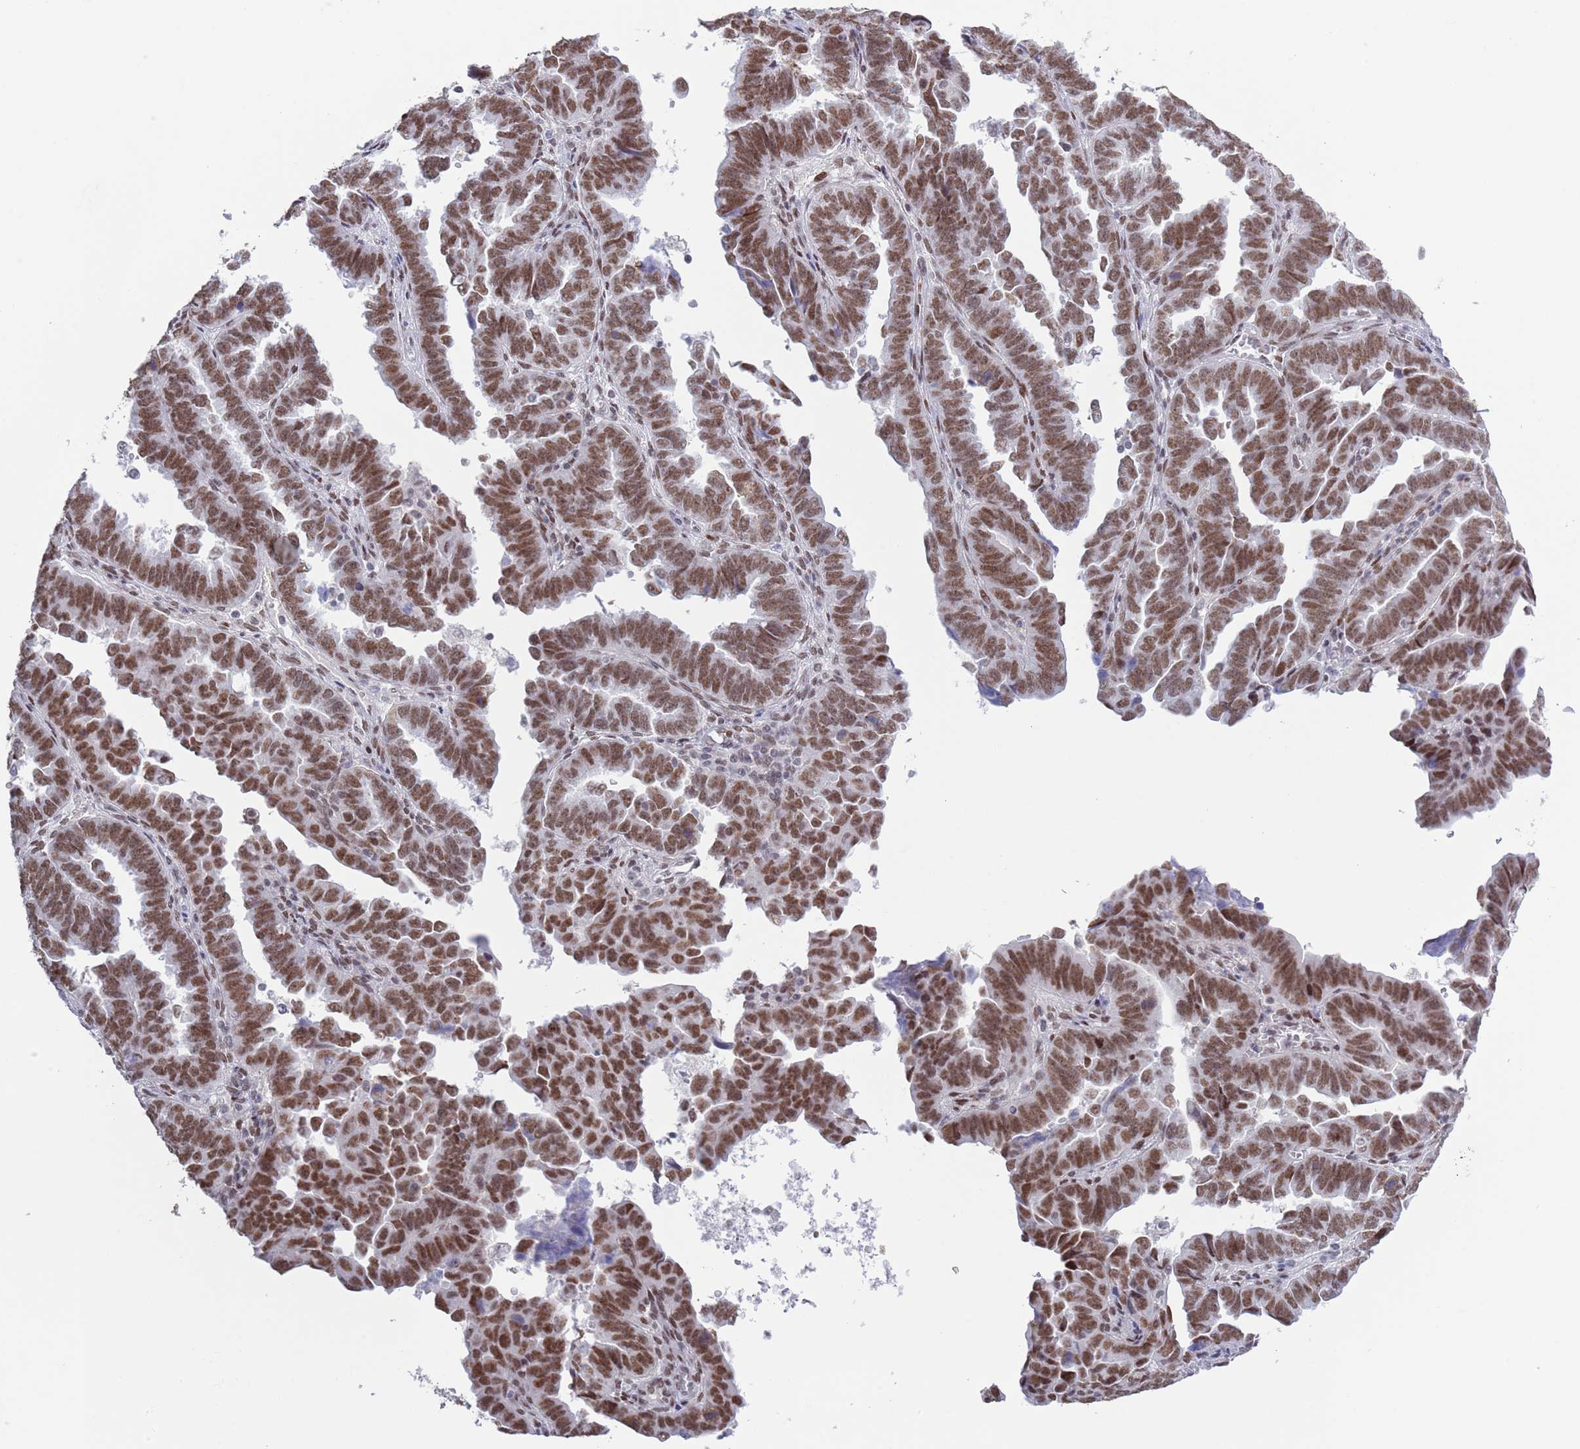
{"staining": {"intensity": "moderate", "quantity": ">75%", "location": "nuclear"}, "tissue": "endometrial cancer", "cell_type": "Tumor cells", "image_type": "cancer", "snomed": [{"axis": "morphology", "description": "Adenocarcinoma, NOS"}, {"axis": "topography", "description": "Endometrium"}], "caption": "Brown immunohistochemical staining in adenocarcinoma (endometrial) displays moderate nuclear staining in about >75% of tumor cells. (DAB (3,3'-diaminobenzidine) = brown stain, brightfield microscopy at high magnification).", "gene": "ZNF382", "patient": {"sex": "female", "age": 75}}